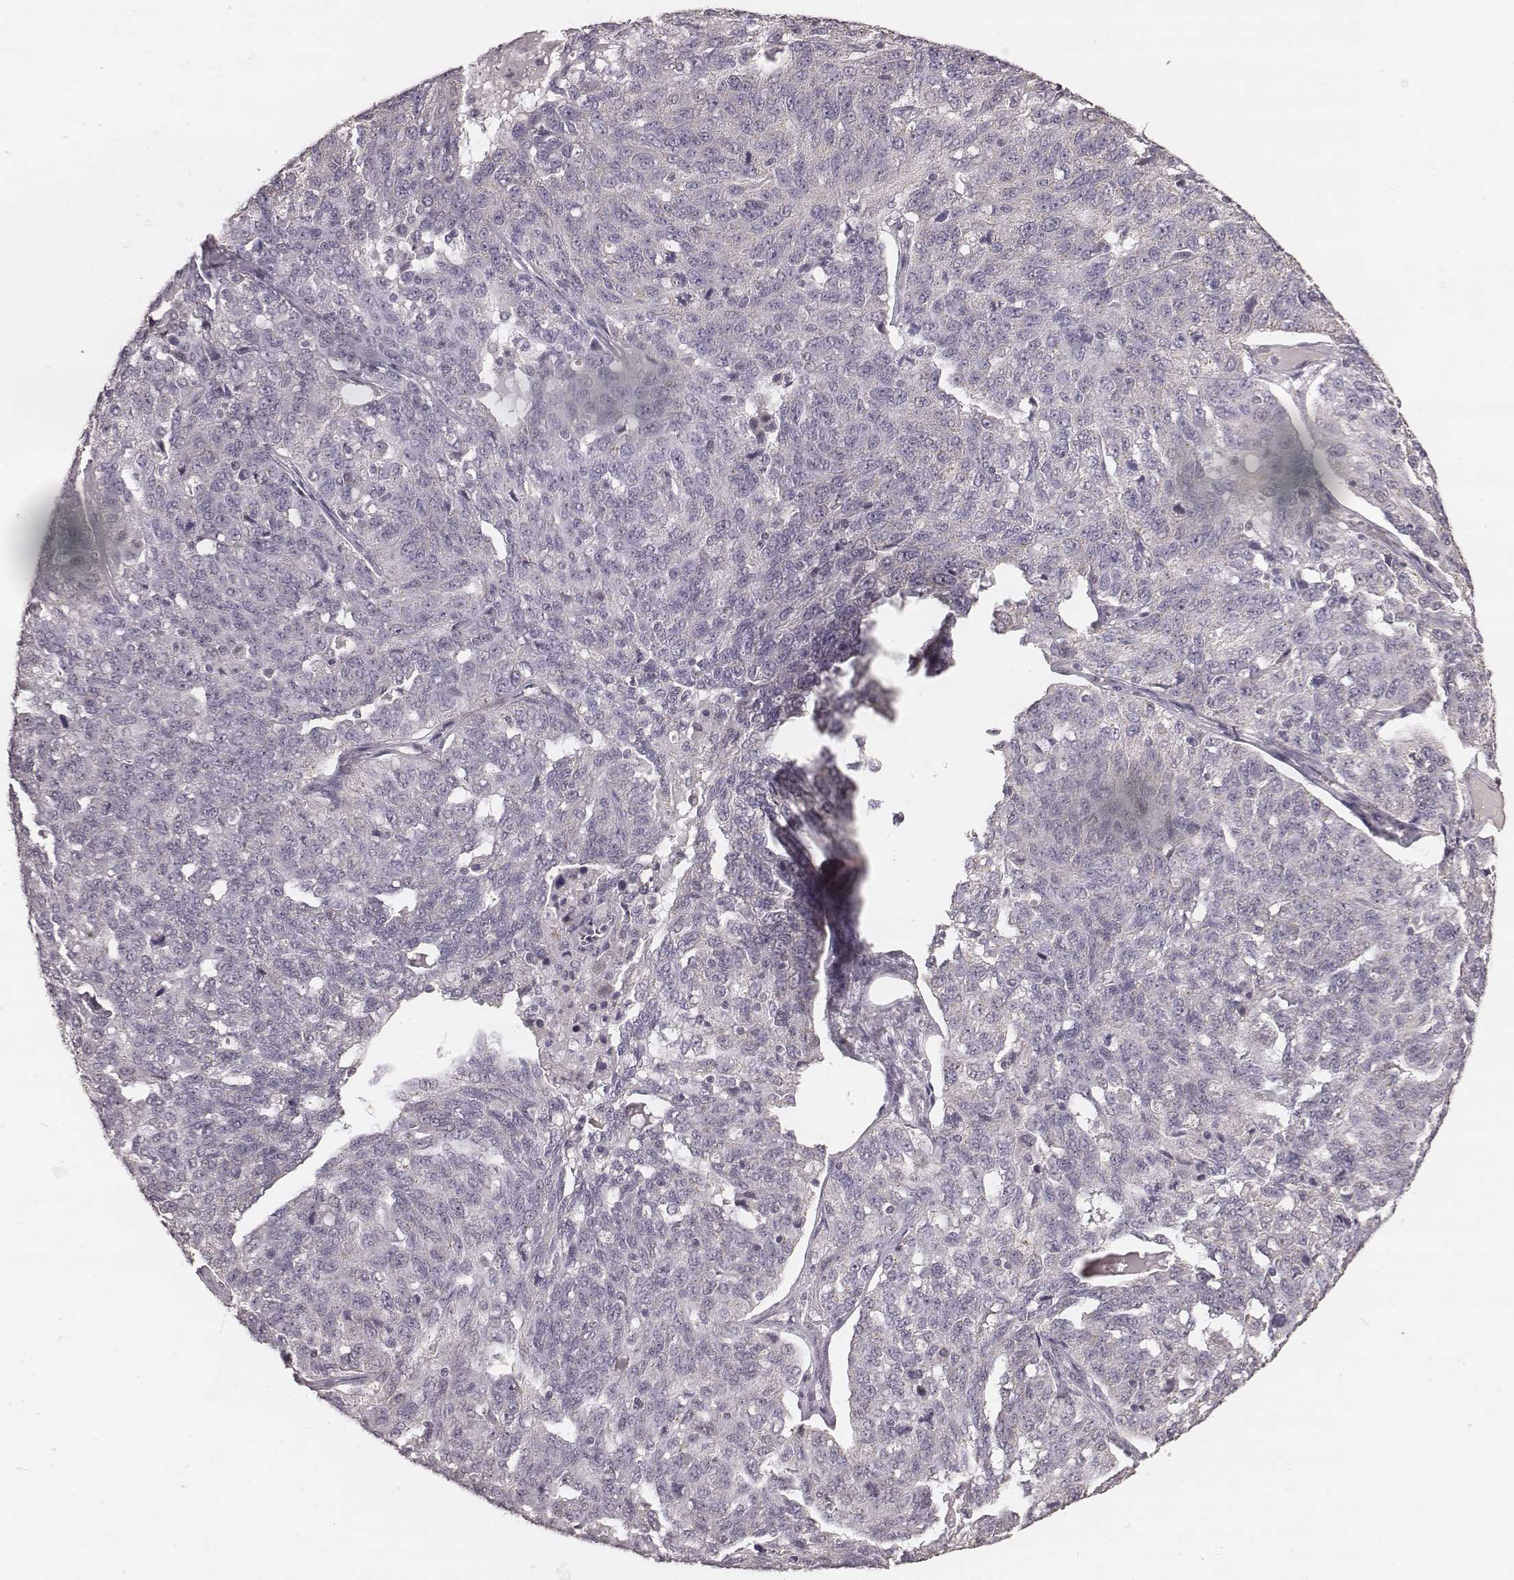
{"staining": {"intensity": "negative", "quantity": "none", "location": "none"}, "tissue": "ovarian cancer", "cell_type": "Tumor cells", "image_type": "cancer", "snomed": [{"axis": "morphology", "description": "Cystadenocarcinoma, serous, NOS"}, {"axis": "topography", "description": "Ovary"}], "caption": "IHC micrograph of neoplastic tissue: human ovarian cancer (serous cystadenocarcinoma) stained with DAB (3,3'-diaminobenzidine) displays no significant protein staining in tumor cells.", "gene": "SLC7A4", "patient": {"sex": "female", "age": 71}}